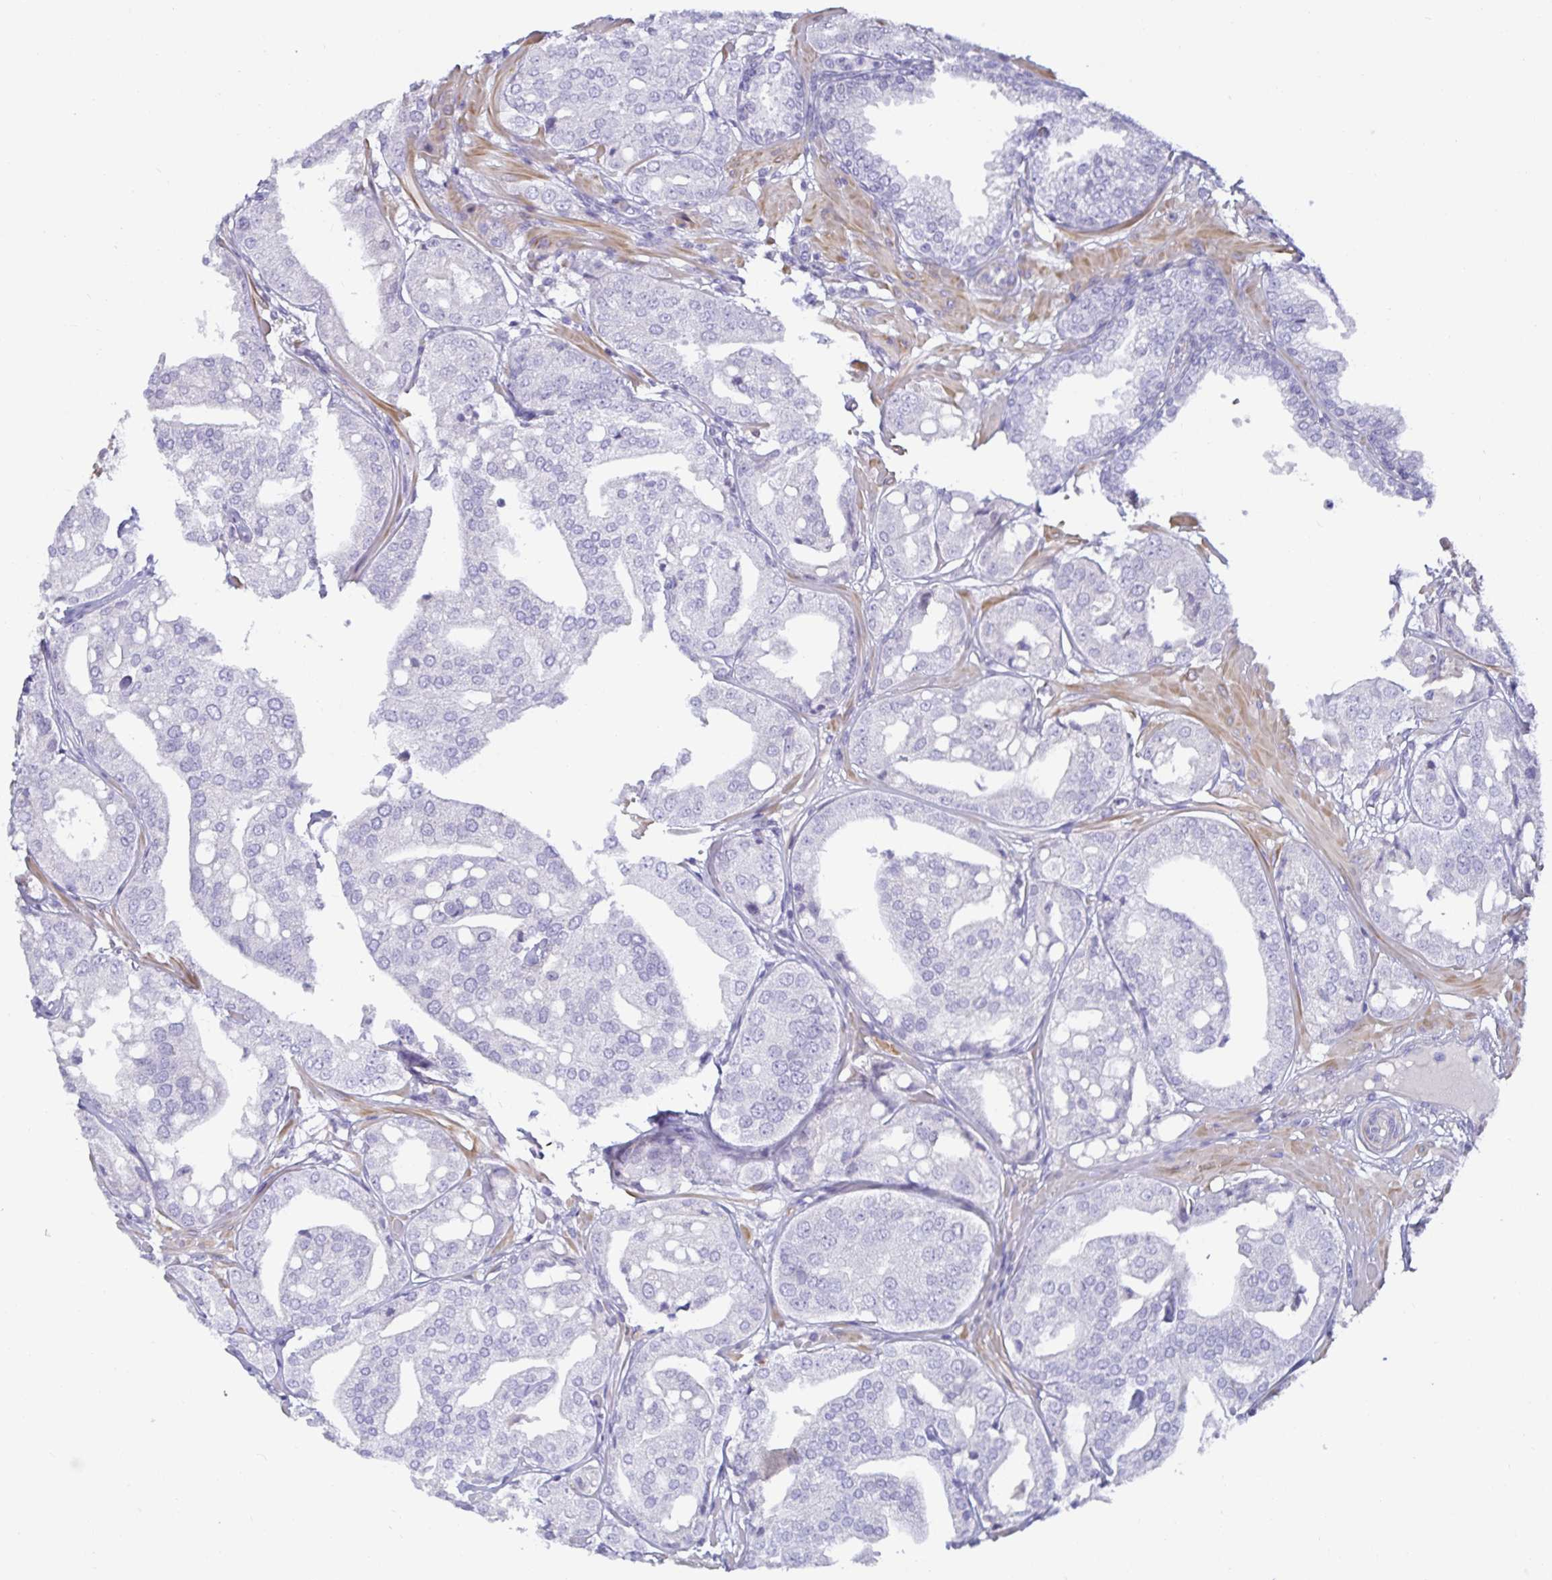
{"staining": {"intensity": "negative", "quantity": "none", "location": "none"}, "tissue": "renal cancer", "cell_type": "Tumor cells", "image_type": "cancer", "snomed": [{"axis": "morphology", "description": "Adenocarcinoma, NOS"}, {"axis": "topography", "description": "Urinary bladder"}], "caption": "Protein analysis of renal adenocarcinoma shows no significant staining in tumor cells.", "gene": "SPAG4", "patient": {"sex": "male", "age": 61}}